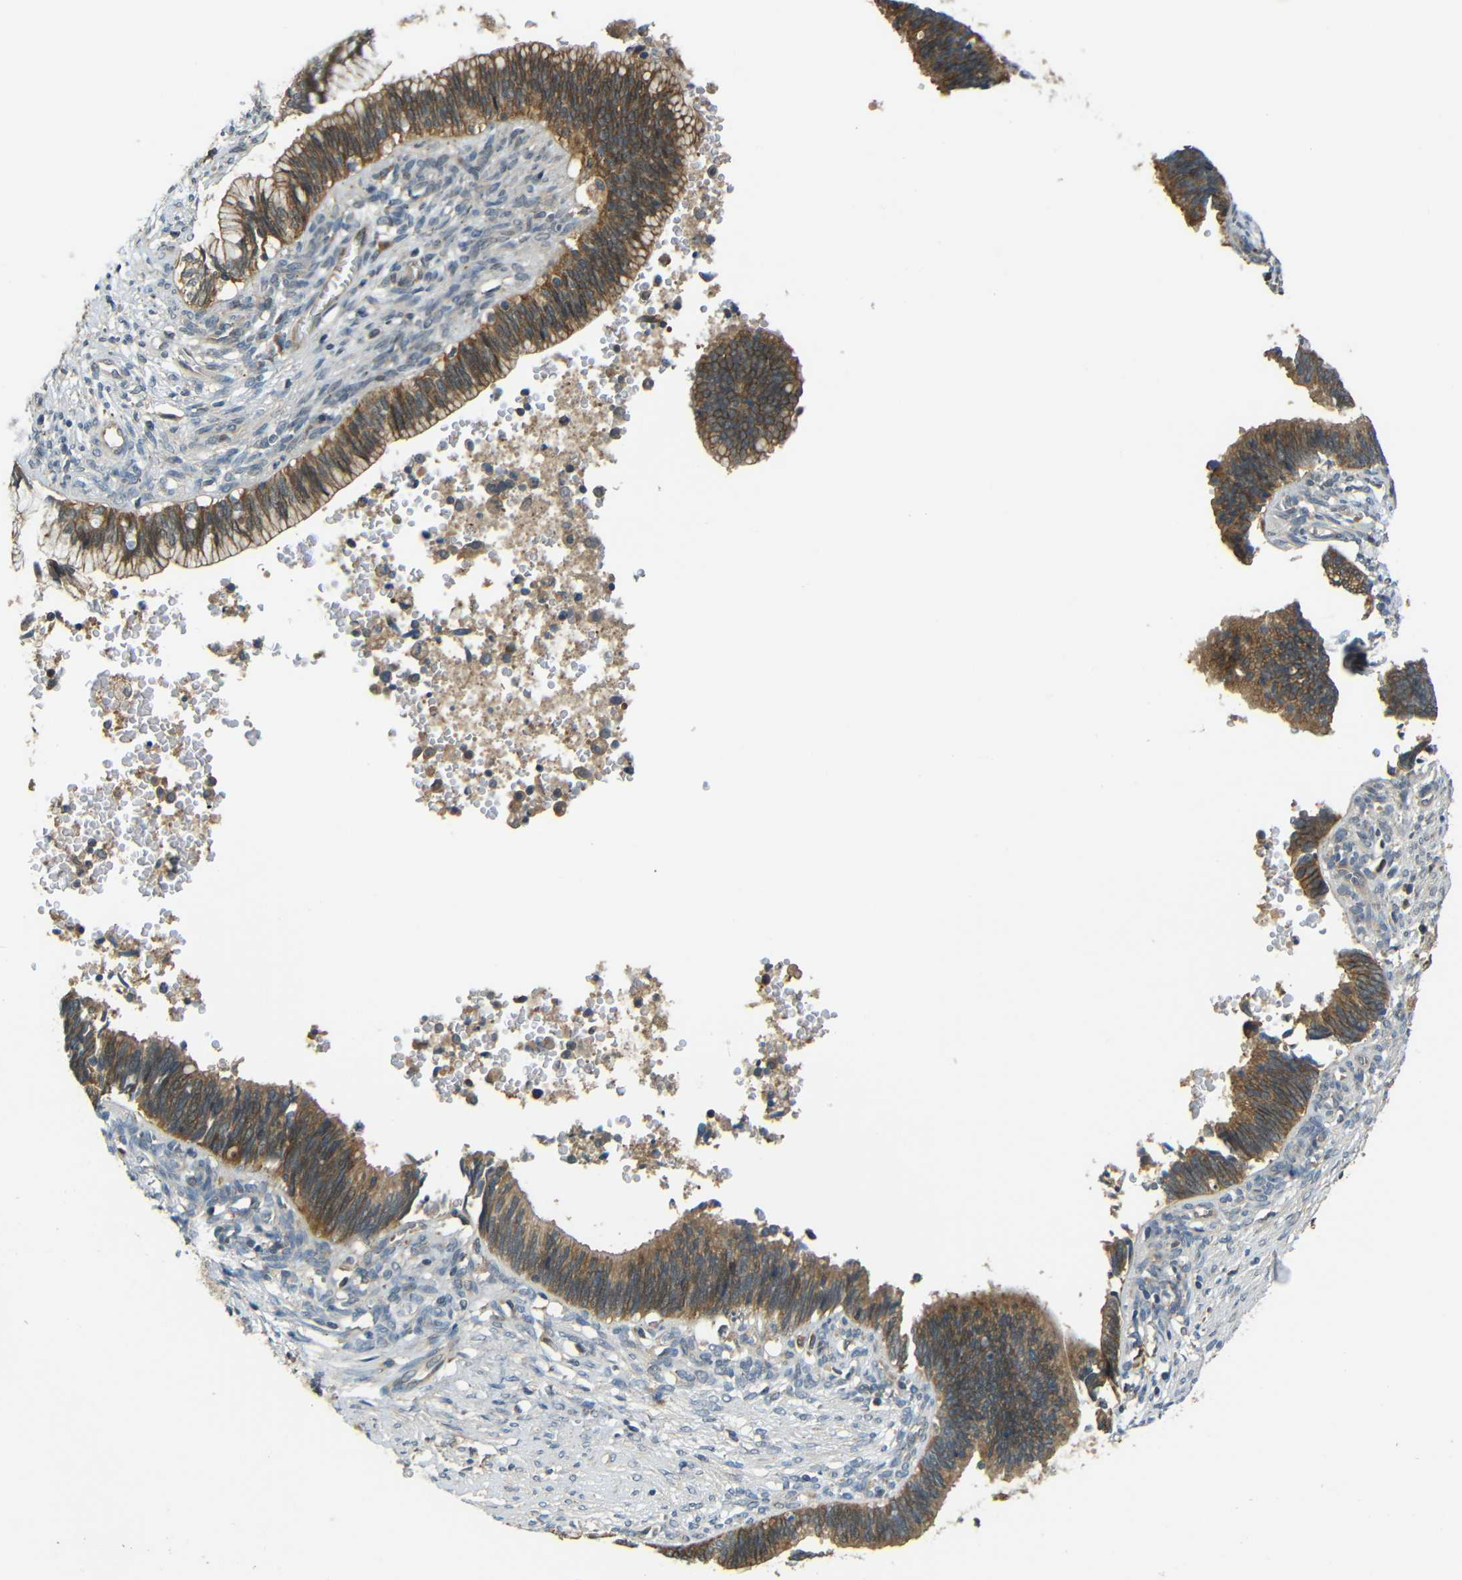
{"staining": {"intensity": "moderate", "quantity": ">75%", "location": "cytoplasmic/membranous"}, "tissue": "cervical cancer", "cell_type": "Tumor cells", "image_type": "cancer", "snomed": [{"axis": "morphology", "description": "Adenocarcinoma, NOS"}, {"axis": "topography", "description": "Cervix"}], "caption": "This histopathology image shows immunohistochemistry (IHC) staining of human cervical adenocarcinoma, with medium moderate cytoplasmic/membranous expression in approximately >75% of tumor cells.", "gene": "FNDC3A", "patient": {"sex": "female", "age": 44}}